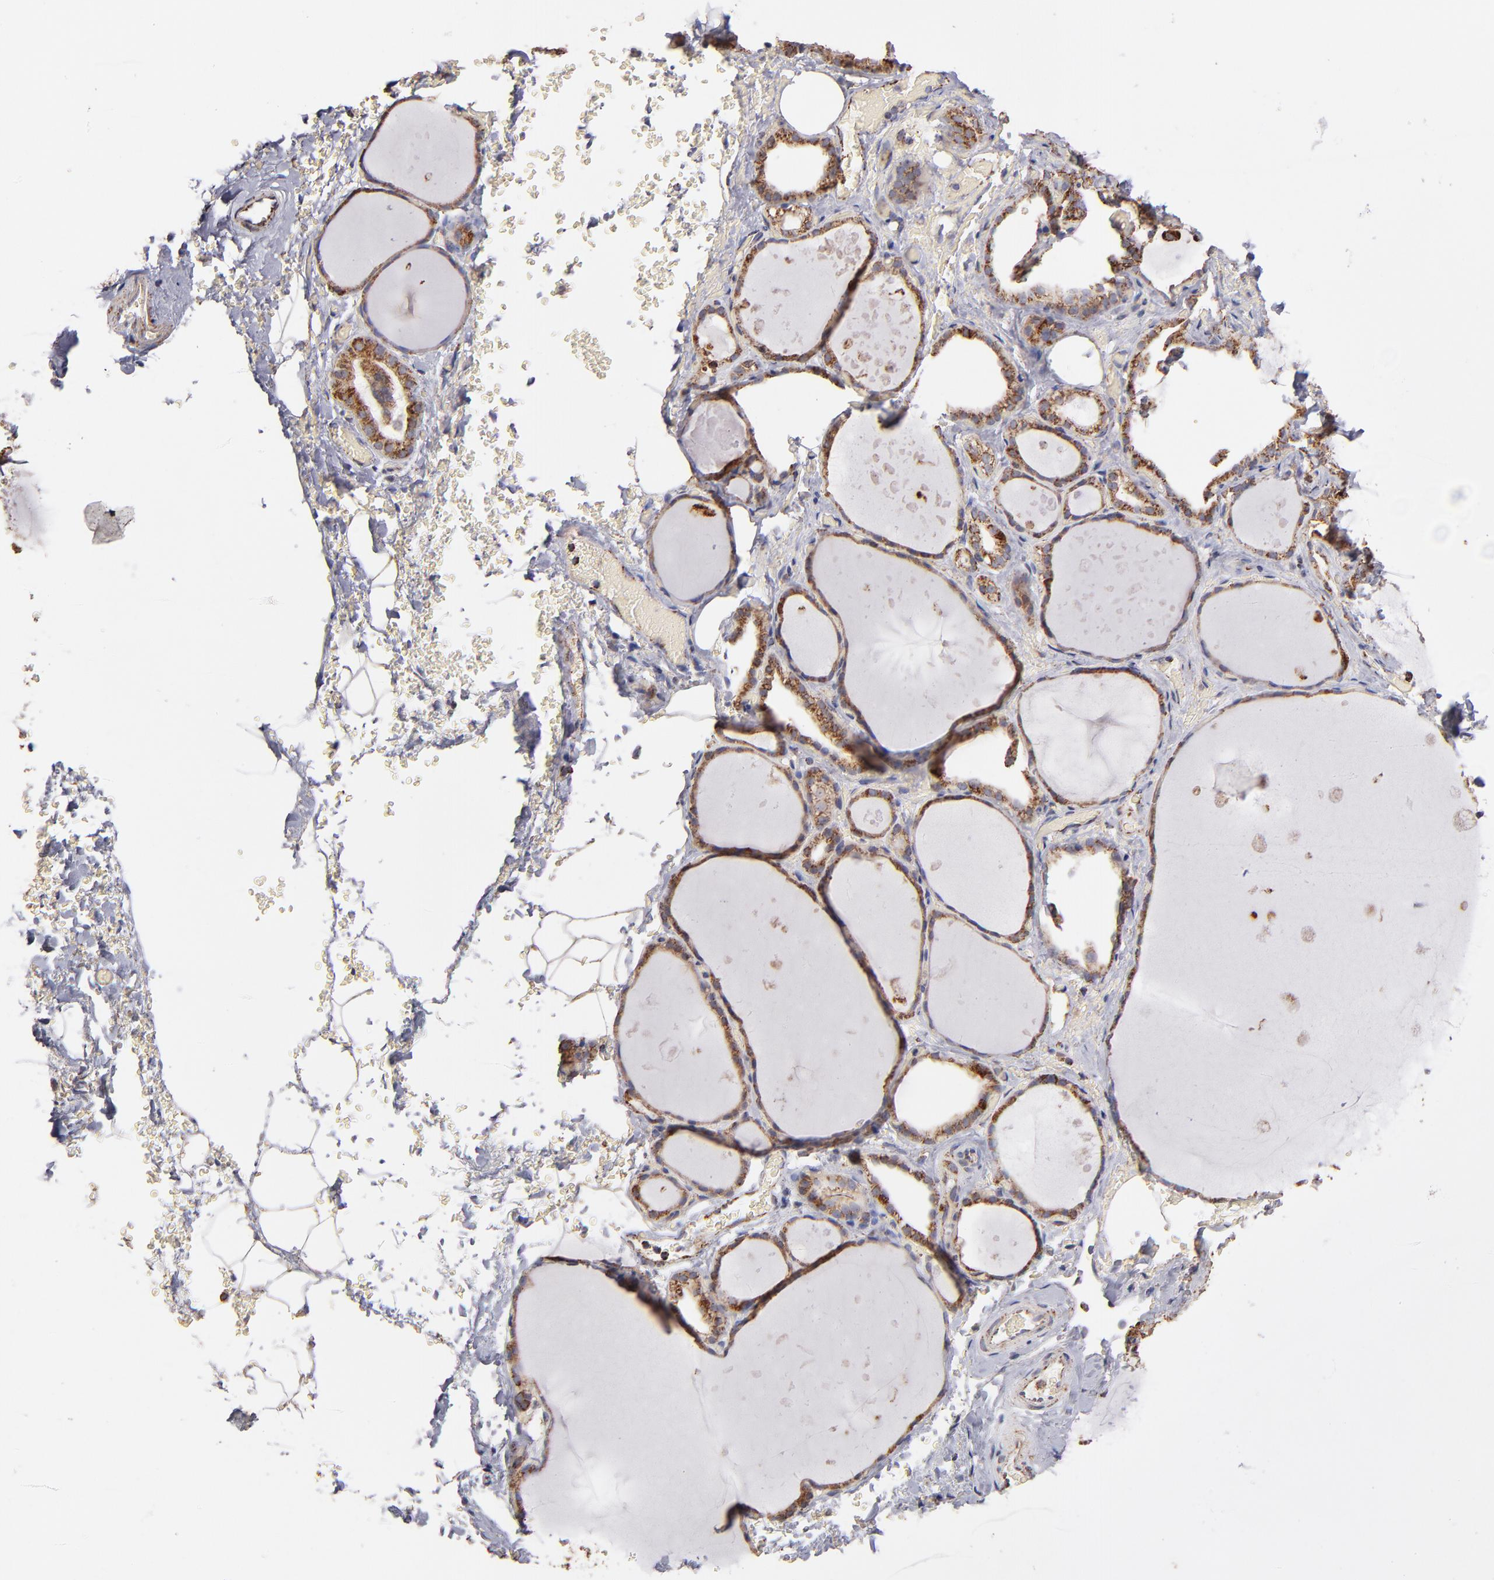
{"staining": {"intensity": "moderate", "quantity": ">75%", "location": "cytoplasmic/membranous"}, "tissue": "thyroid gland", "cell_type": "Glandular cells", "image_type": "normal", "snomed": [{"axis": "morphology", "description": "Normal tissue, NOS"}, {"axis": "topography", "description": "Thyroid gland"}], "caption": "An immunohistochemistry photomicrograph of normal tissue is shown. Protein staining in brown highlights moderate cytoplasmic/membranous positivity in thyroid gland within glandular cells.", "gene": "DLST", "patient": {"sex": "male", "age": 61}}